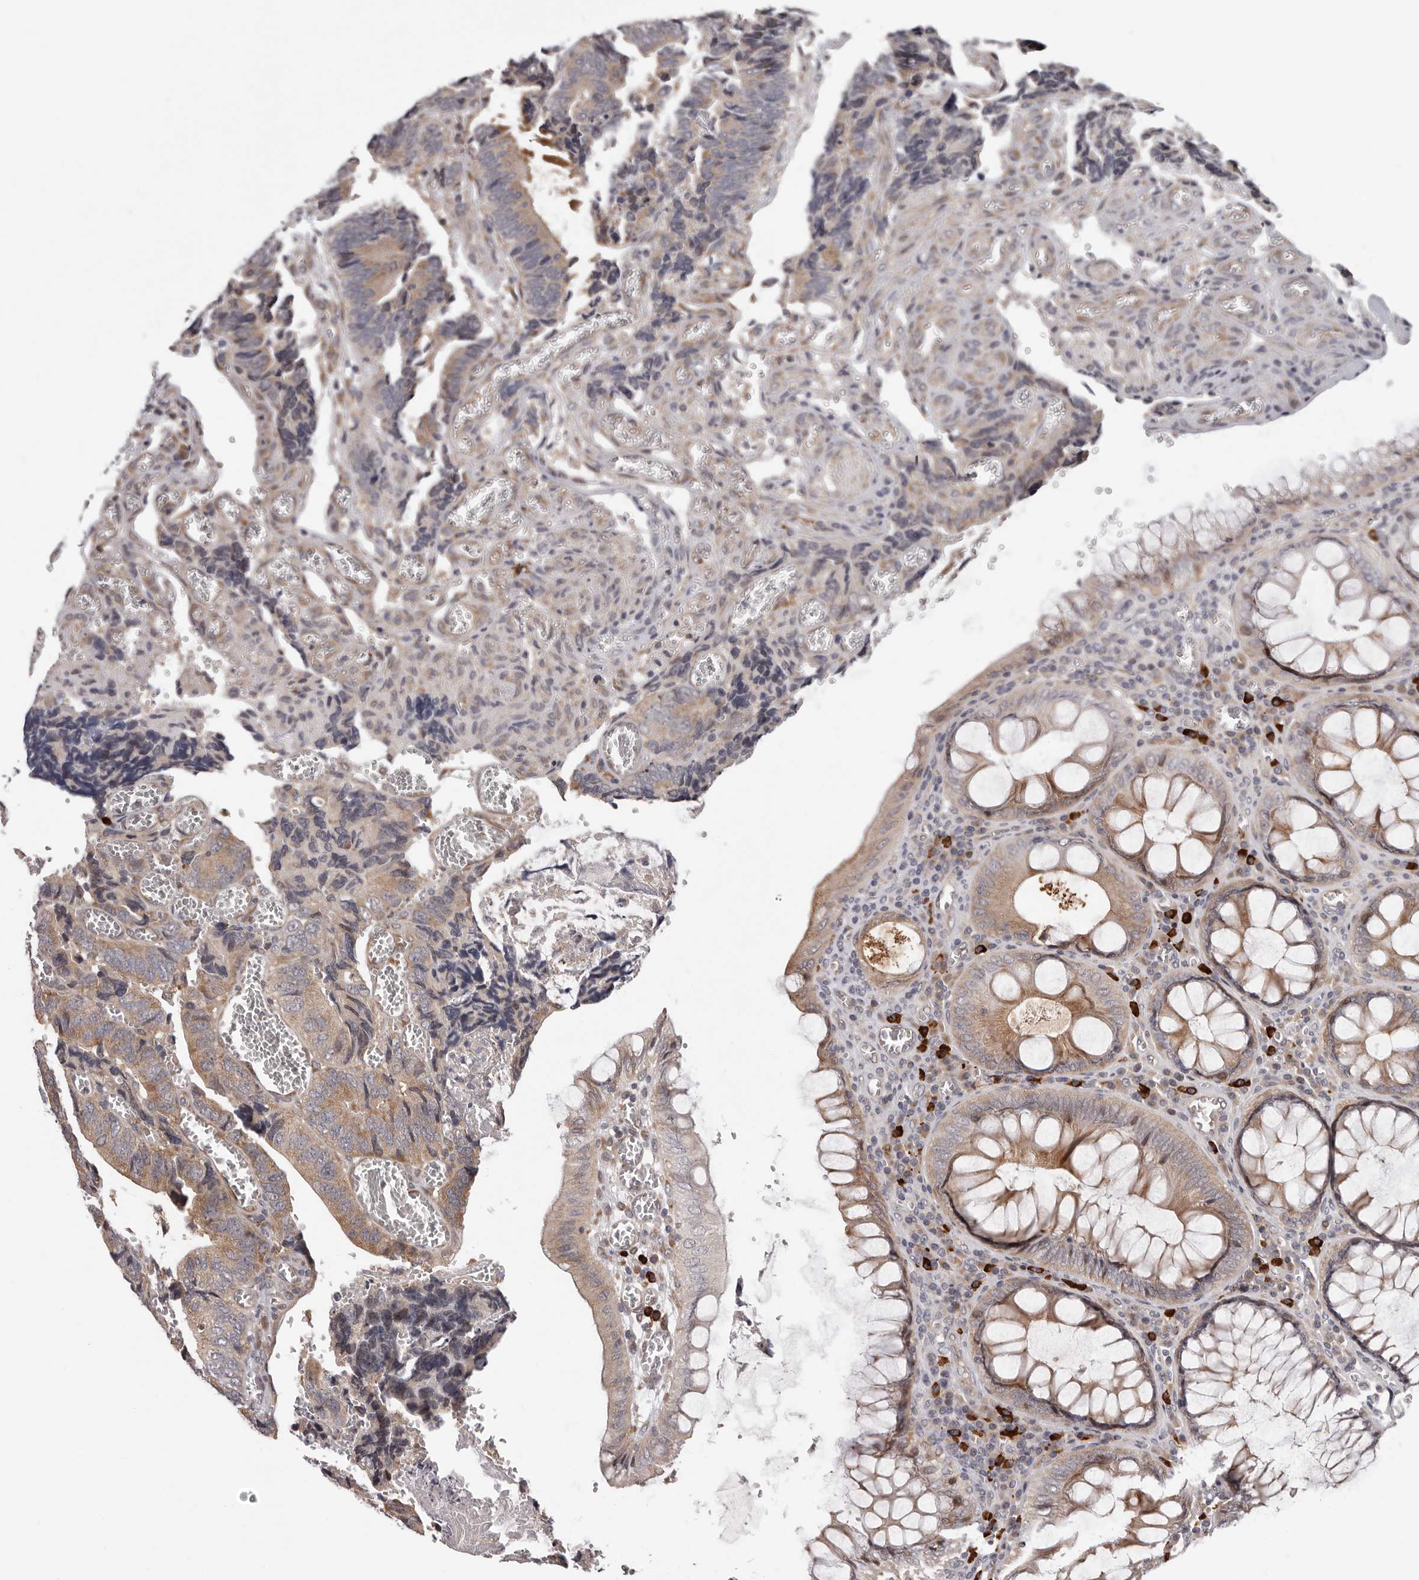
{"staining": {"intensity": "weak", "quantity": ">75%", "location": "cytoplasmic/membranous"}, "tissue": "colorectal cancer", "cell_type": "Tumor cells", "image_type": "cancer", "snomed": [{"axis": "morphology", "description": "Adenocarcinoma, NOS"}, {"axis": "topography", "description": "Colon"}], "caption": "DAB (3,3'-diaminobenzidine) immunohistochemical staining of adenocarcinoma (colorectal) demonstrates weak cytoplasmic/membranous protein expression in about >75% of tumor cells.", "gene": "MED8", "patient": {"sex": "male", "age": 72}}